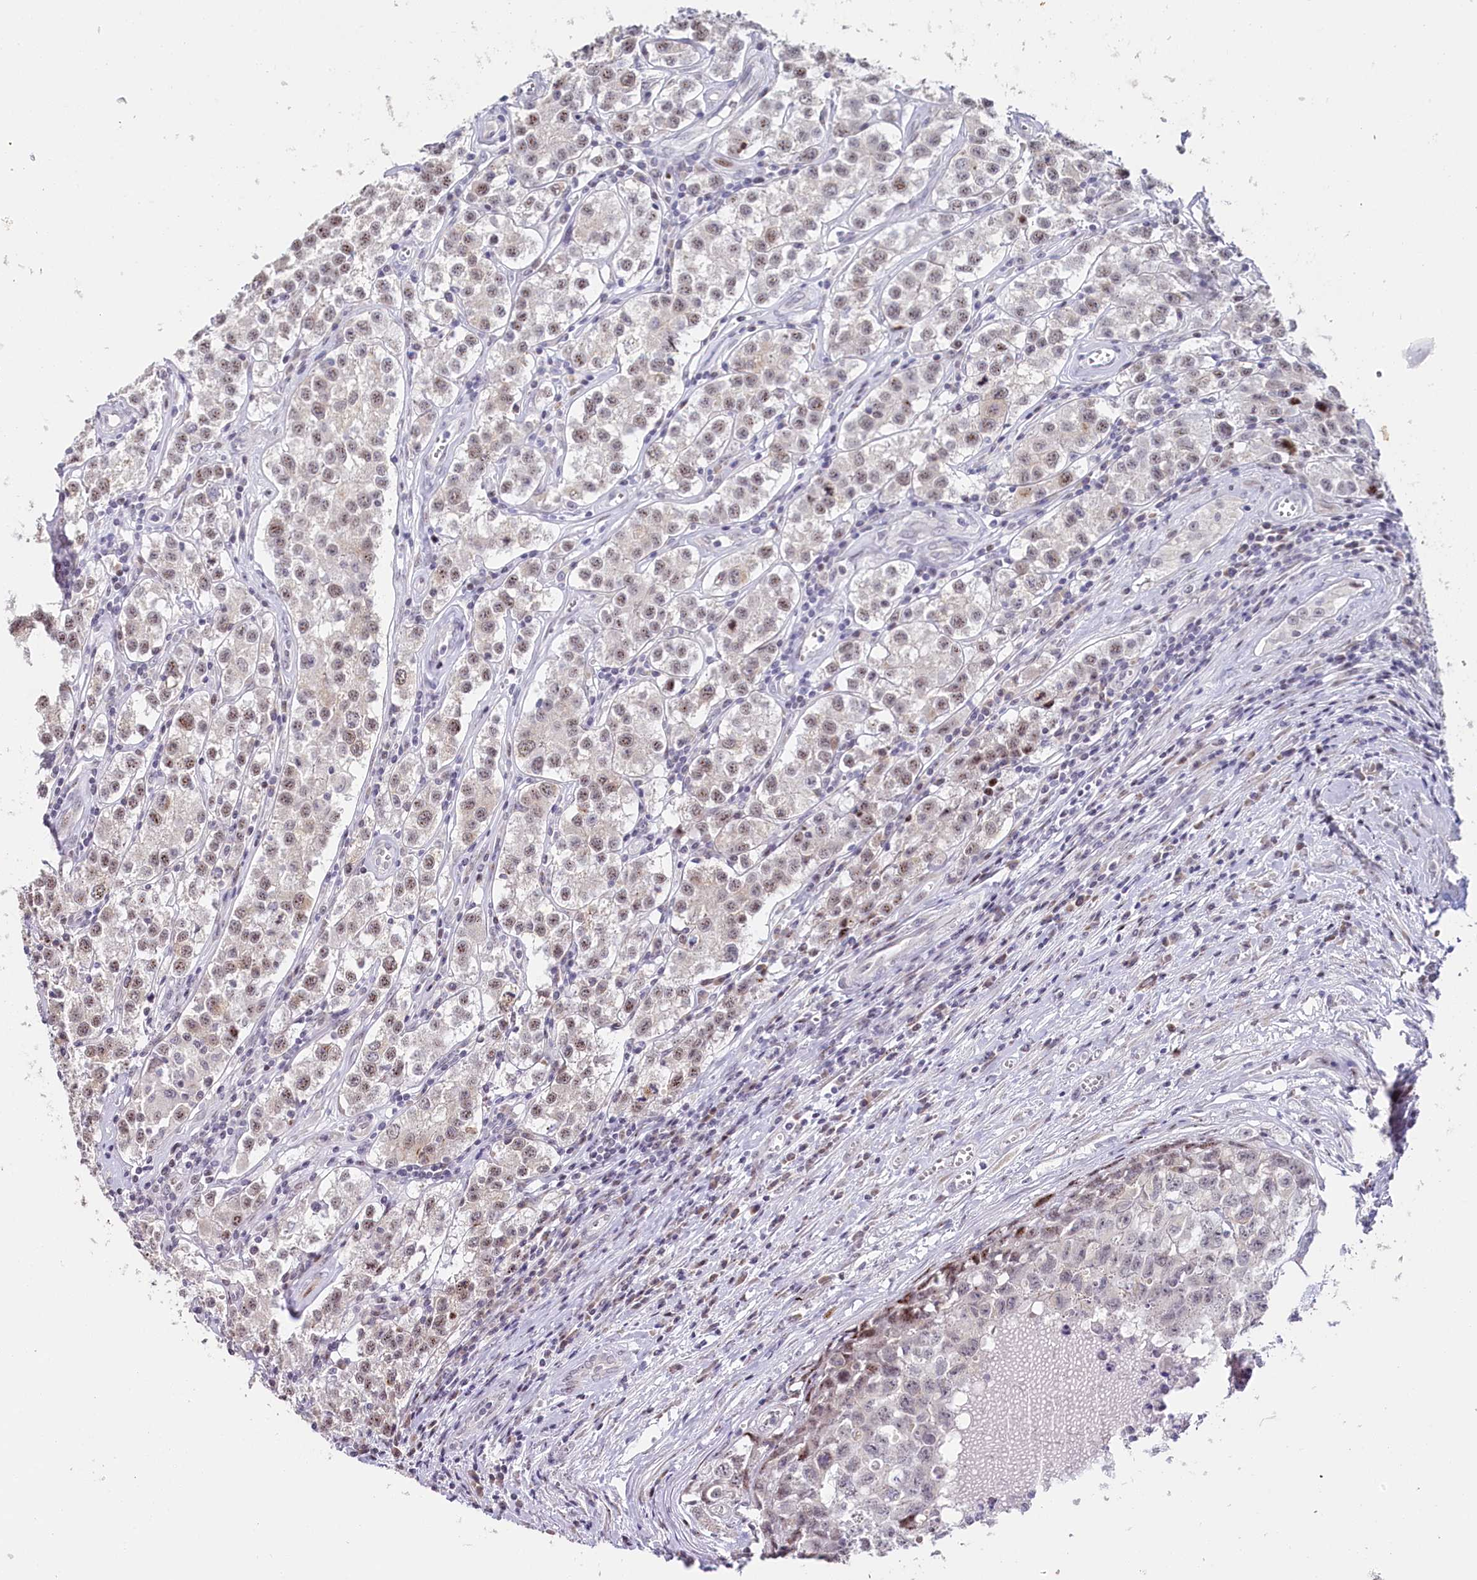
{"staining": {"intensity": "moderate", "quantity": ">75%", "location": "nuclear"}, "tissue": "testis cancer", "cell_type": "Tumor cells", "image_type": "cancer", "snomed": [{"axis": "morphology", "description": "Seminoma, NOS"}, {"axis": "morphology", "description": "Carcinoma, Embryonal, NOS"}, {"axis": "topography", "description": "Testis"}], "caption": "Brown immunohistochemical staining in human testis cancer (seminoma) shows moderate nuclear positivity in approximately >75% of tumor cells.", "gene": "HPD", "patient": {"sex": "male", "age": 43}}